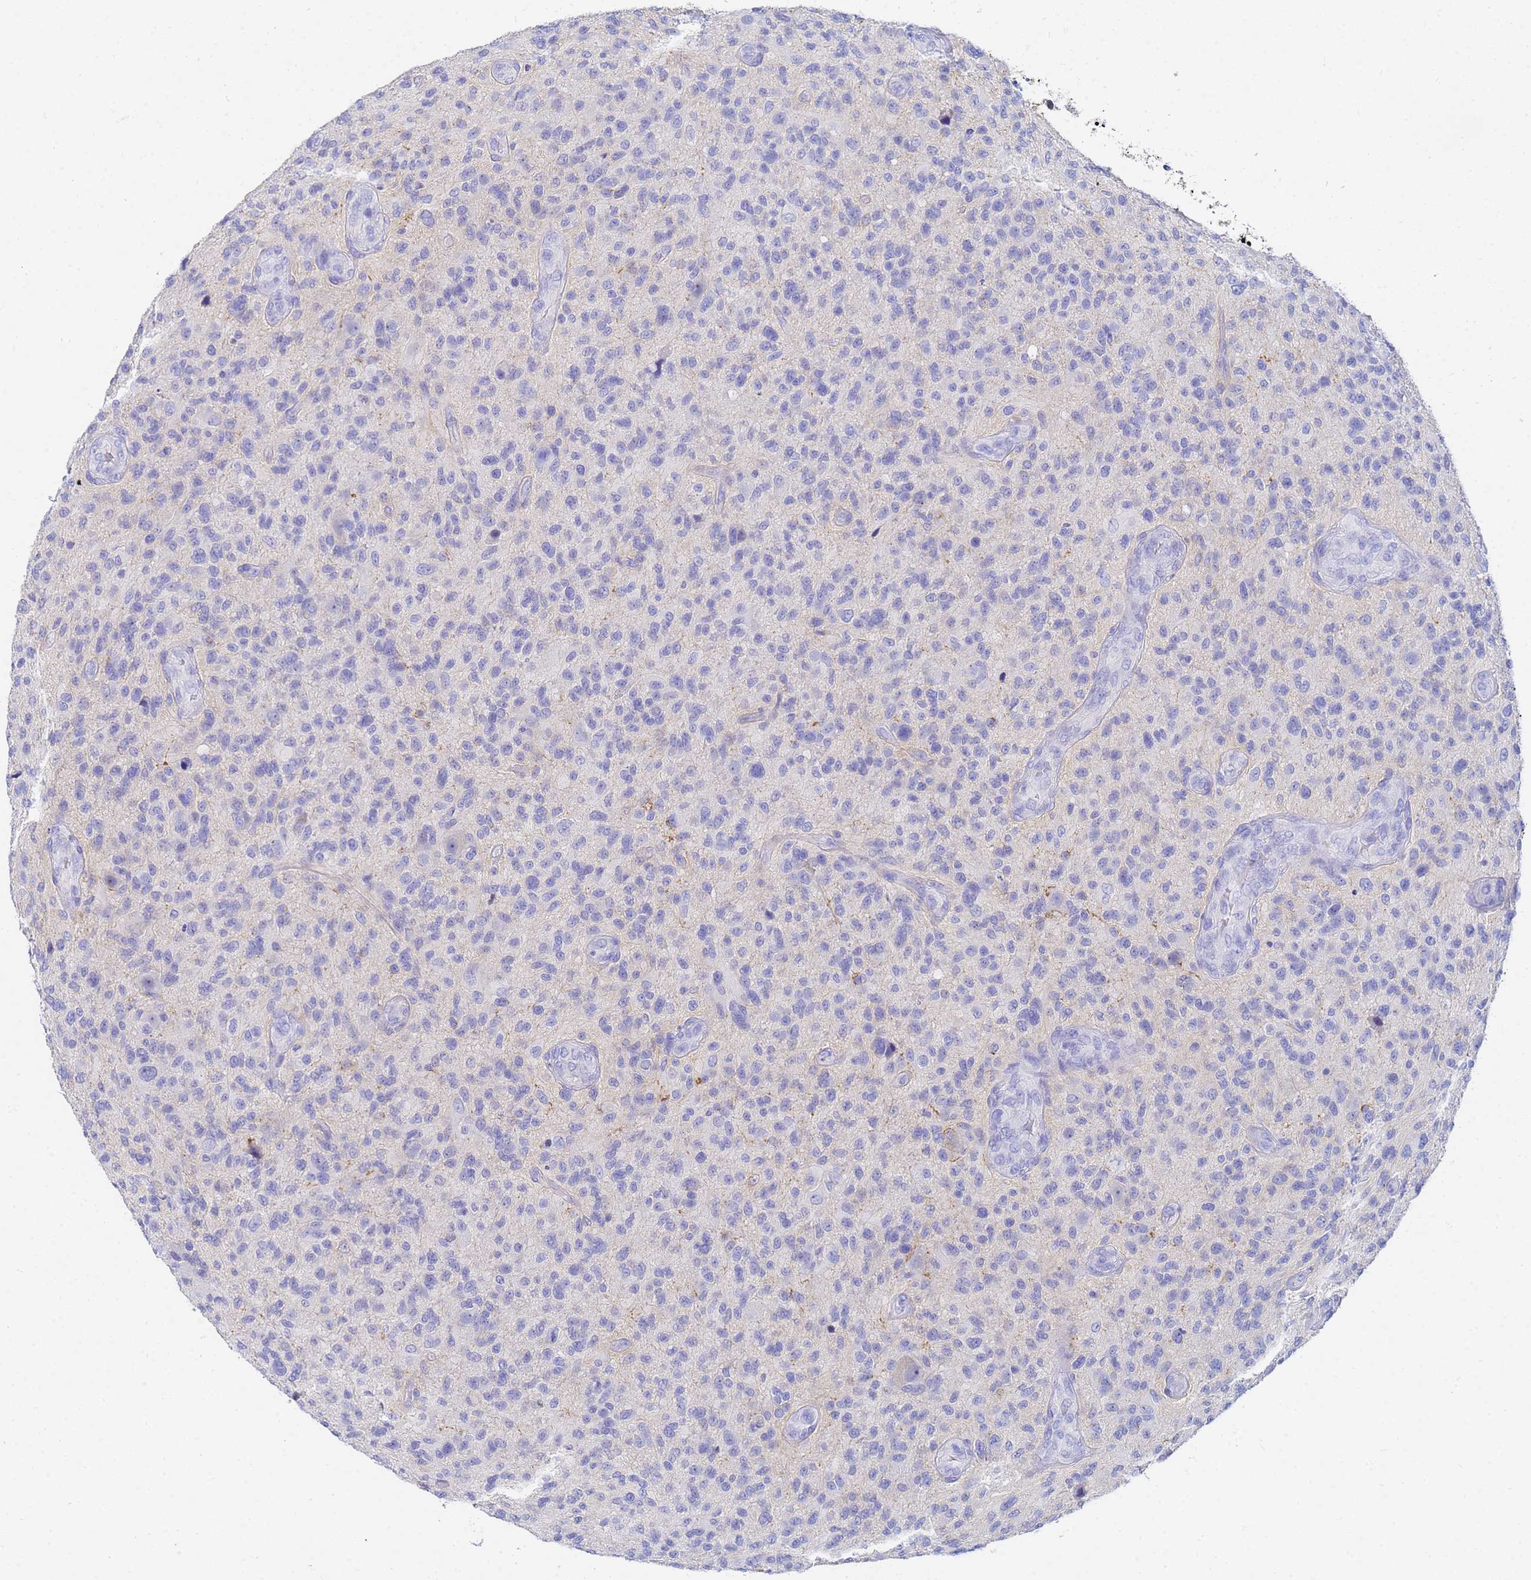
{"staining": {"intensity": "negative", "quantity": "none", "location": "none"}, "tissue": "glioma", "cell_type": "Tumor cells", "image_type": "cancer", "snomed": [{"axis": "morphology", "description": "Glioma, malignant, High grade"}, {"axis": "topography", "description": "Brain"}], "caption": "DAB immunohistochemical staining of glioma displays no significant staining in tumor cells. Brightfield microscopy of immunohistochemistry stained with DAB (brown) and hematoxylin (blue), captured at high magnification.", "gene": "C2orf72", "patient": {"sex": "male", "age": 47}}